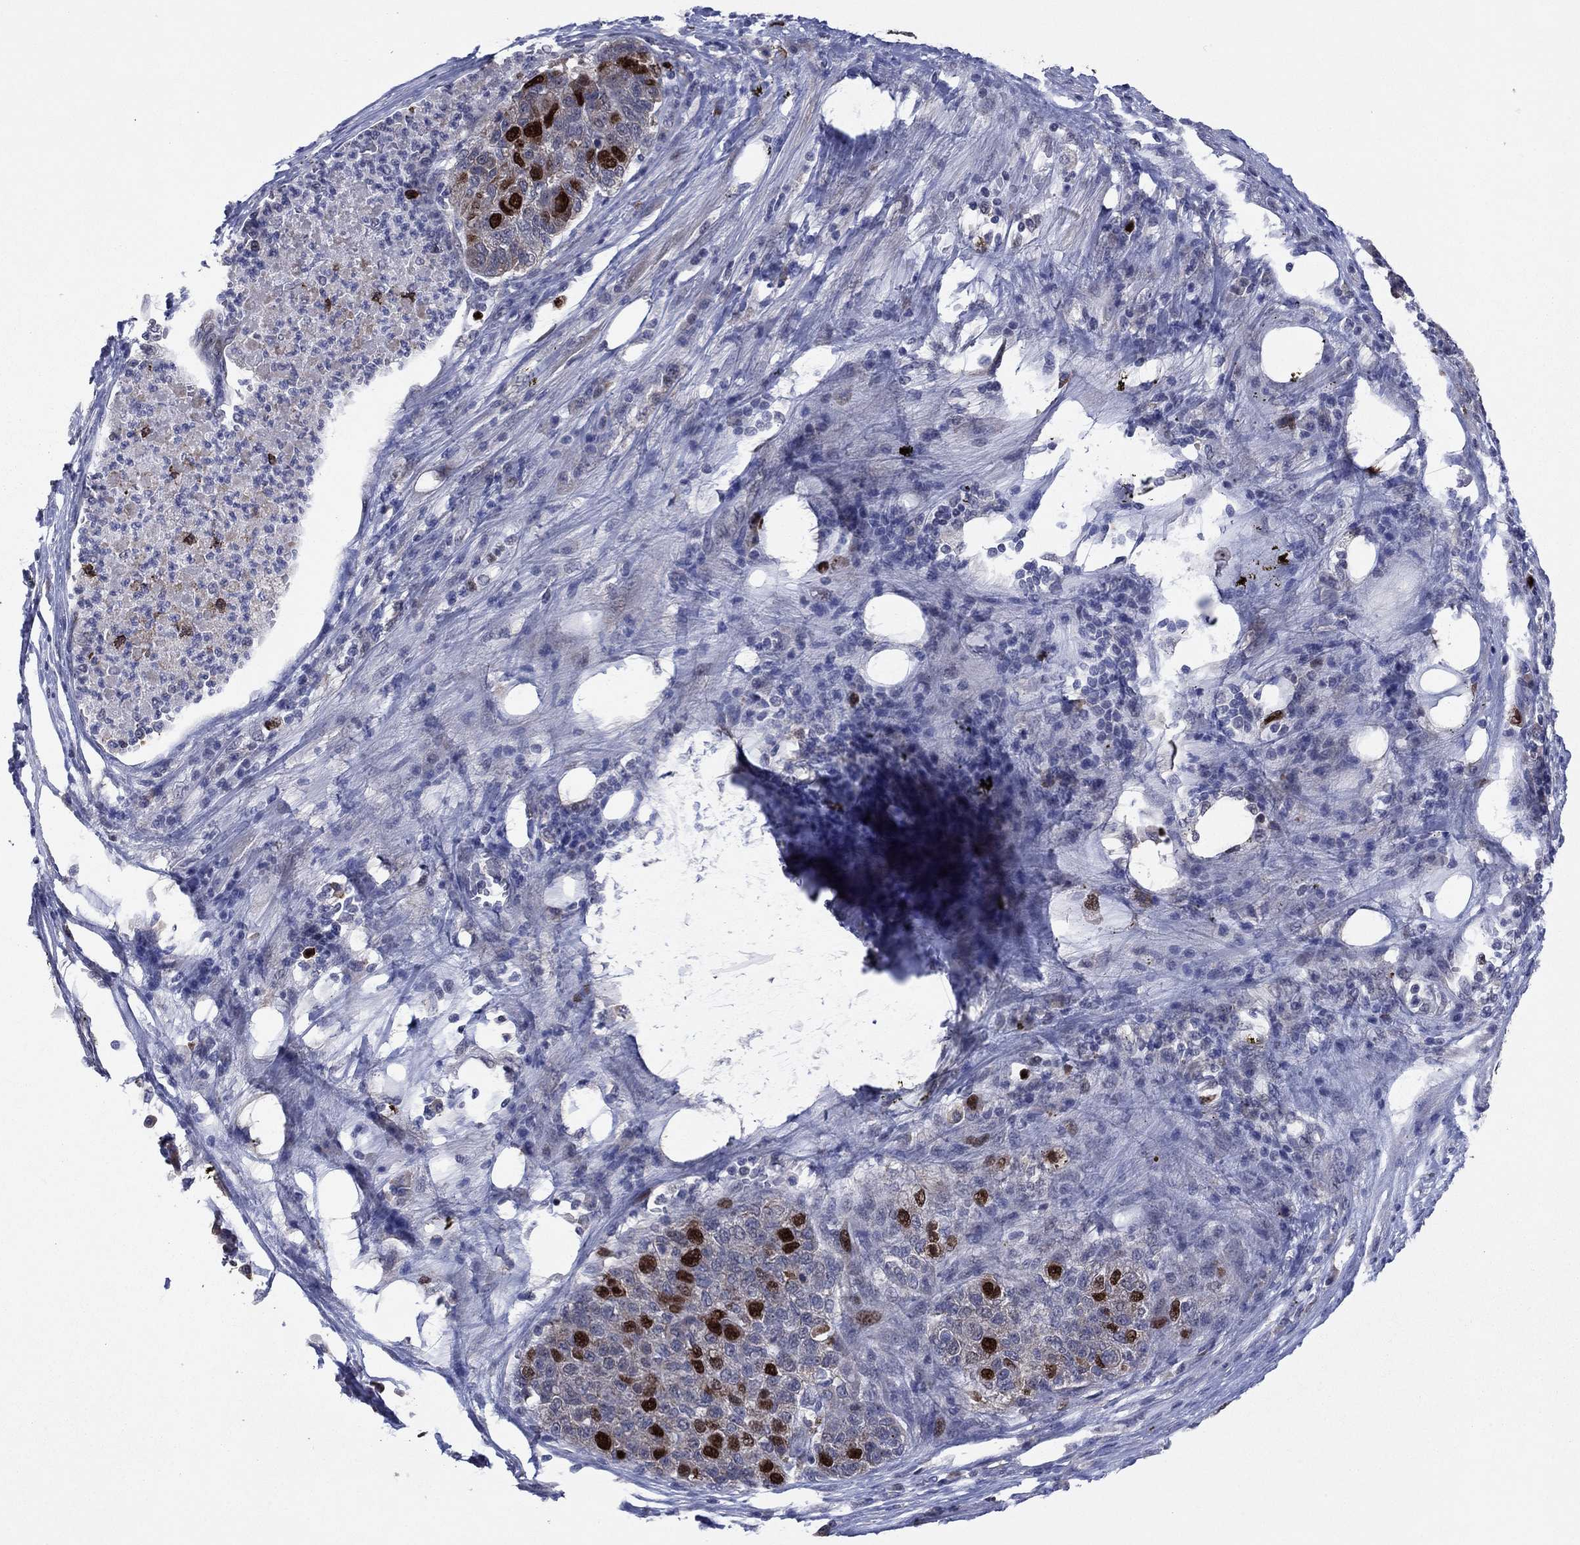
{"staining": {"intensity": "strong", "quantity": "<25%", "location": "nuclear"}, "tissue": "pancreatic cancer", "cell_type": "Tumor cells", "image_type": "cancer", "snomed": [{"axis": "morphology", "description": "Adenocarcinoma, NOS"}, {"axis": "topography", "description": "Pancreas"}], "caption": "Protein staining of pancreatic cancer tissue displays strong nuclear positivity in approximately <25% of tumor cells.", "gene": "CDCA5", "patient": {"sex": "female", "age": 61}}